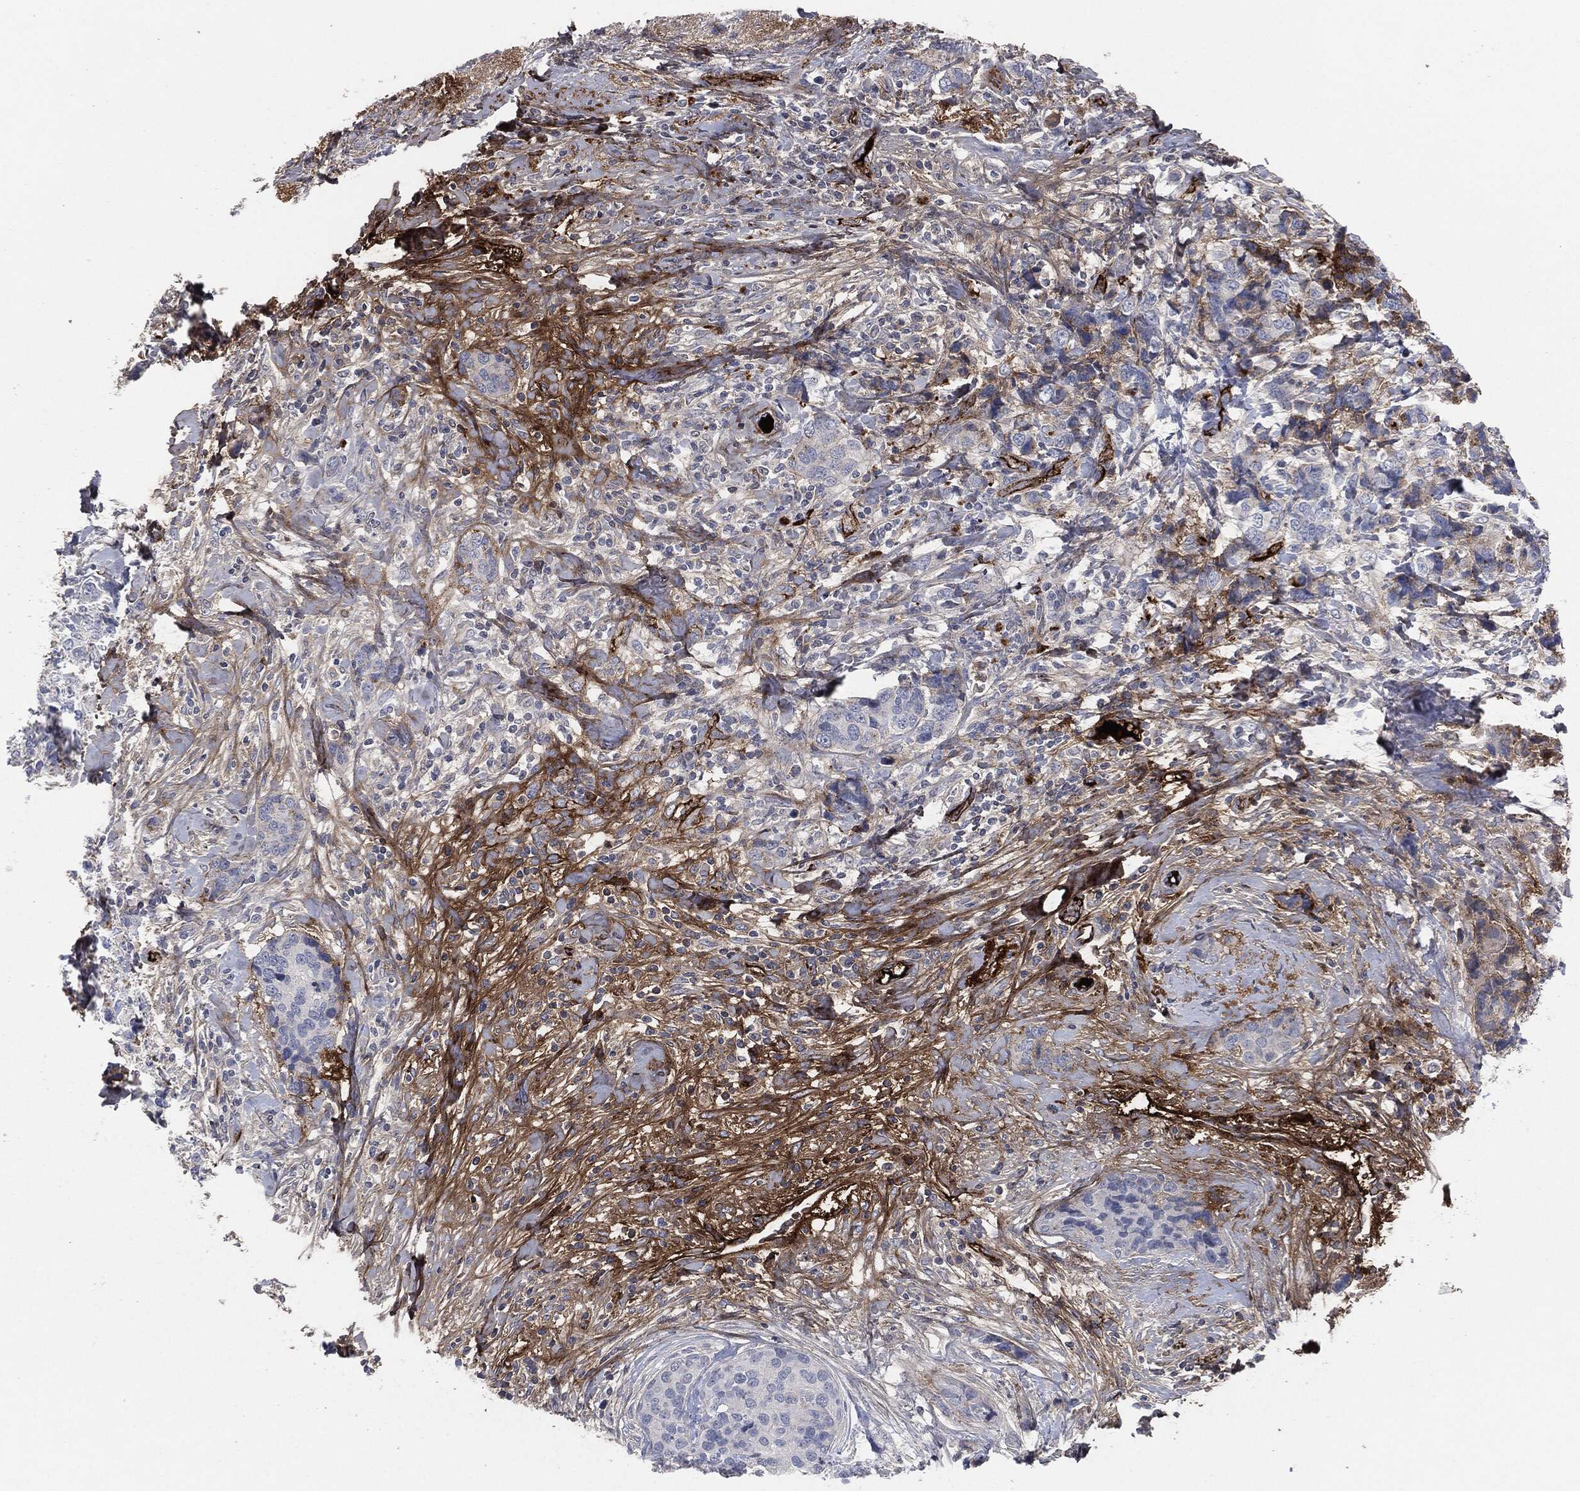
{"staining": {"intensity": "negative", "quantity": "none", "location": "none"}, "tissue": "breast cancer", "cell_type": "Tumor cells", "image_type": "cancer", "snomed": [{"axis": "morphology", "description": "Lobular carcinoma"}, {"axis": "topography", "description": "Breast"}], "caption": "An IHC histopathology image of breast cancer (lobular carcinoma) is shown. There is no staining in tumor cells of breast cancer (lobular carcinoma).", "gene": "APOB", "patient": {"sex": "female", "age": 59}}